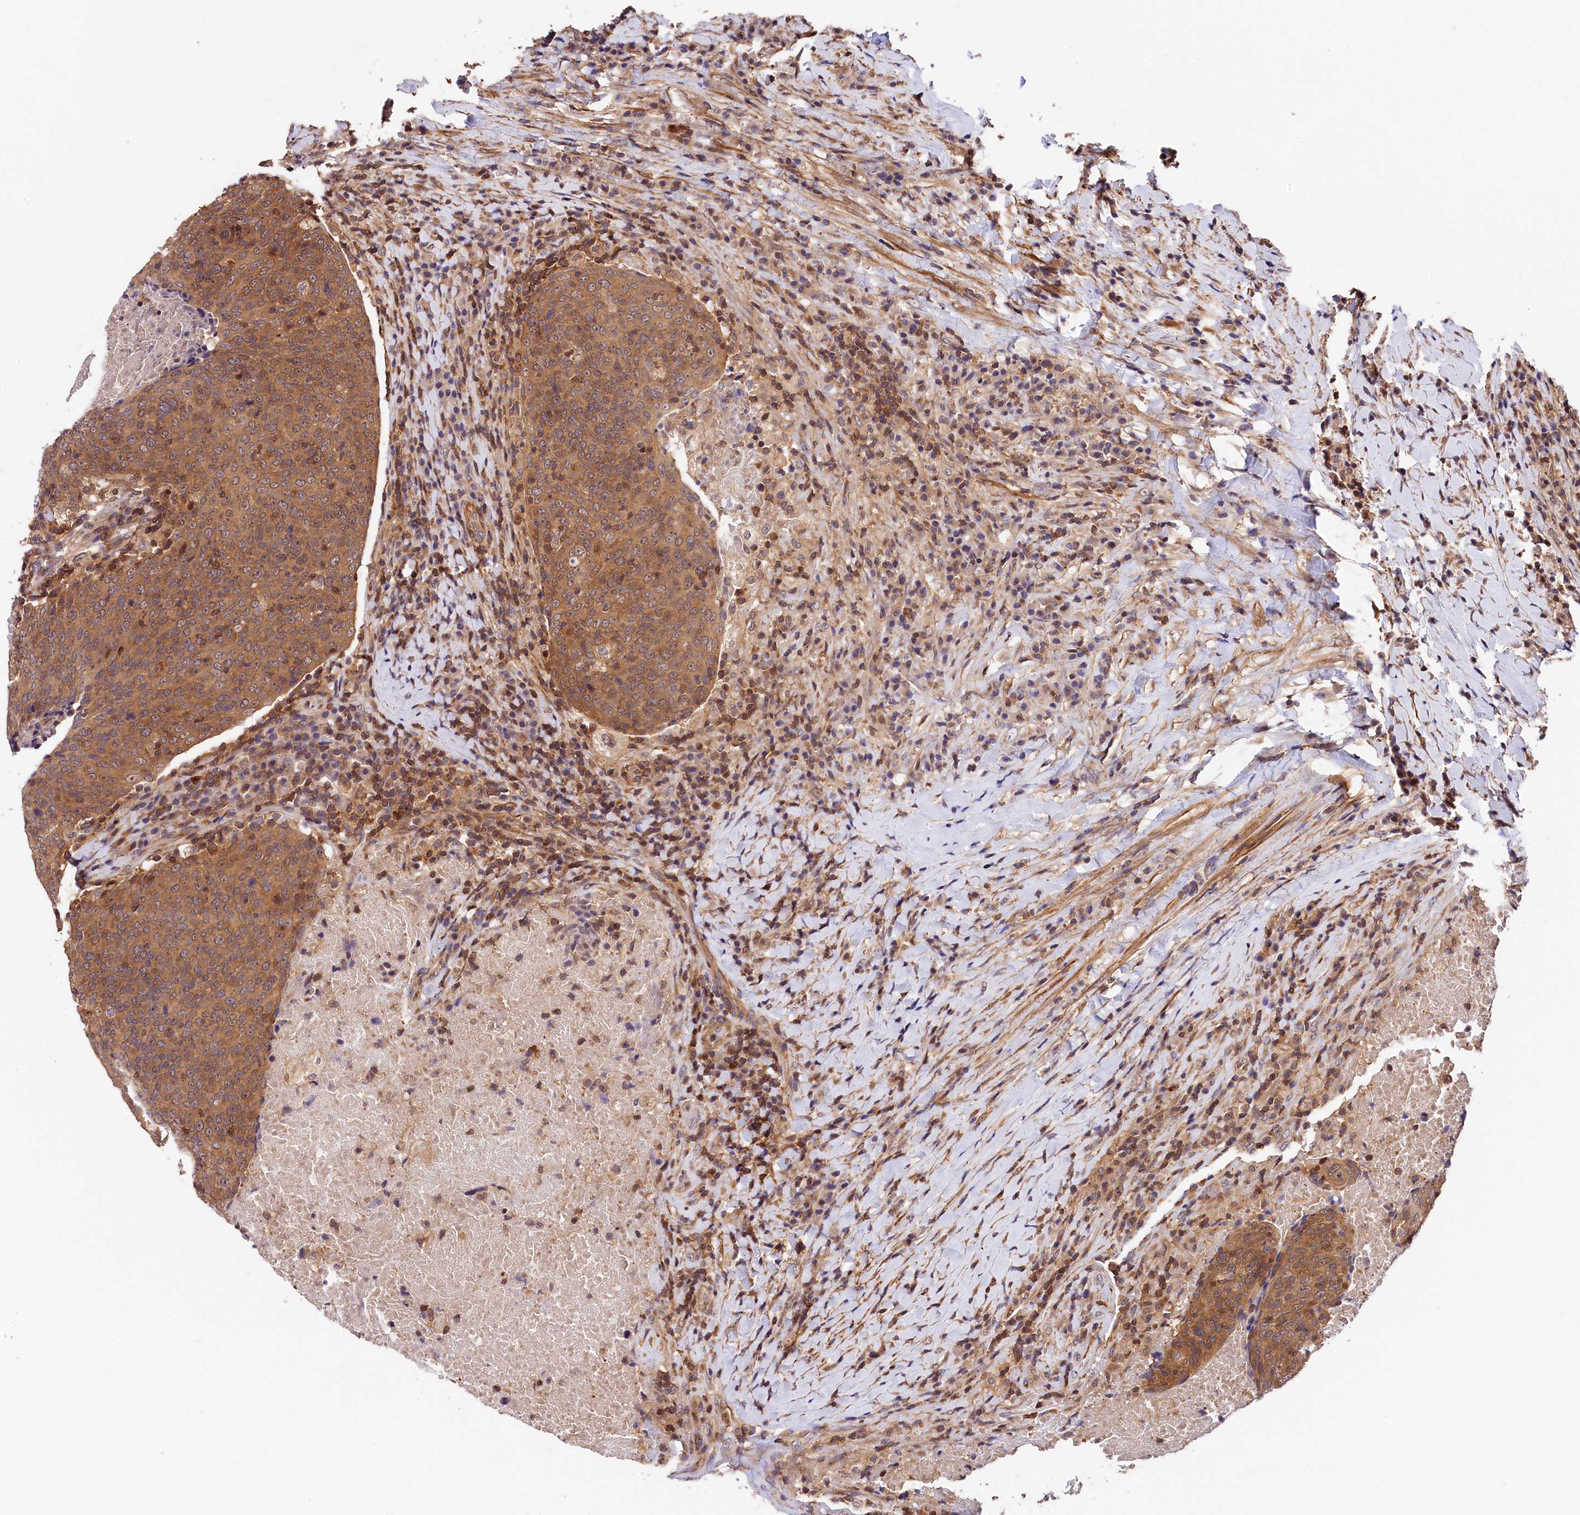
{"staining": {"intensity": "moderate", "quantity": ">75%", "location": "cytoplasmic/membranous"}, "tissue": "head and neck cancer", "cell_type": "Tumor cells", "image_type": "cancer", "snomed": [{"axis": "morphology", "description": "Squamous cell carcinoma, NOS"}, {"axis": "morphology", "description": "Squamous cell carcinoma, metastatic, NOS"}, {"axis": "topography", "description": "Lymph node"}, {"axis": "topography", "description": "Head-Neck"}], "caption": "High-power microscopy captured an immunohistochemistry (IHC) image of head and neck cancer (squamous cell carcinoma), revealing moderate cytoplasmic/membranous staining in approximately >75% of tumor cells.", "gene": "CHORDC1", "patient": {"sex": "male", "age": 62}}